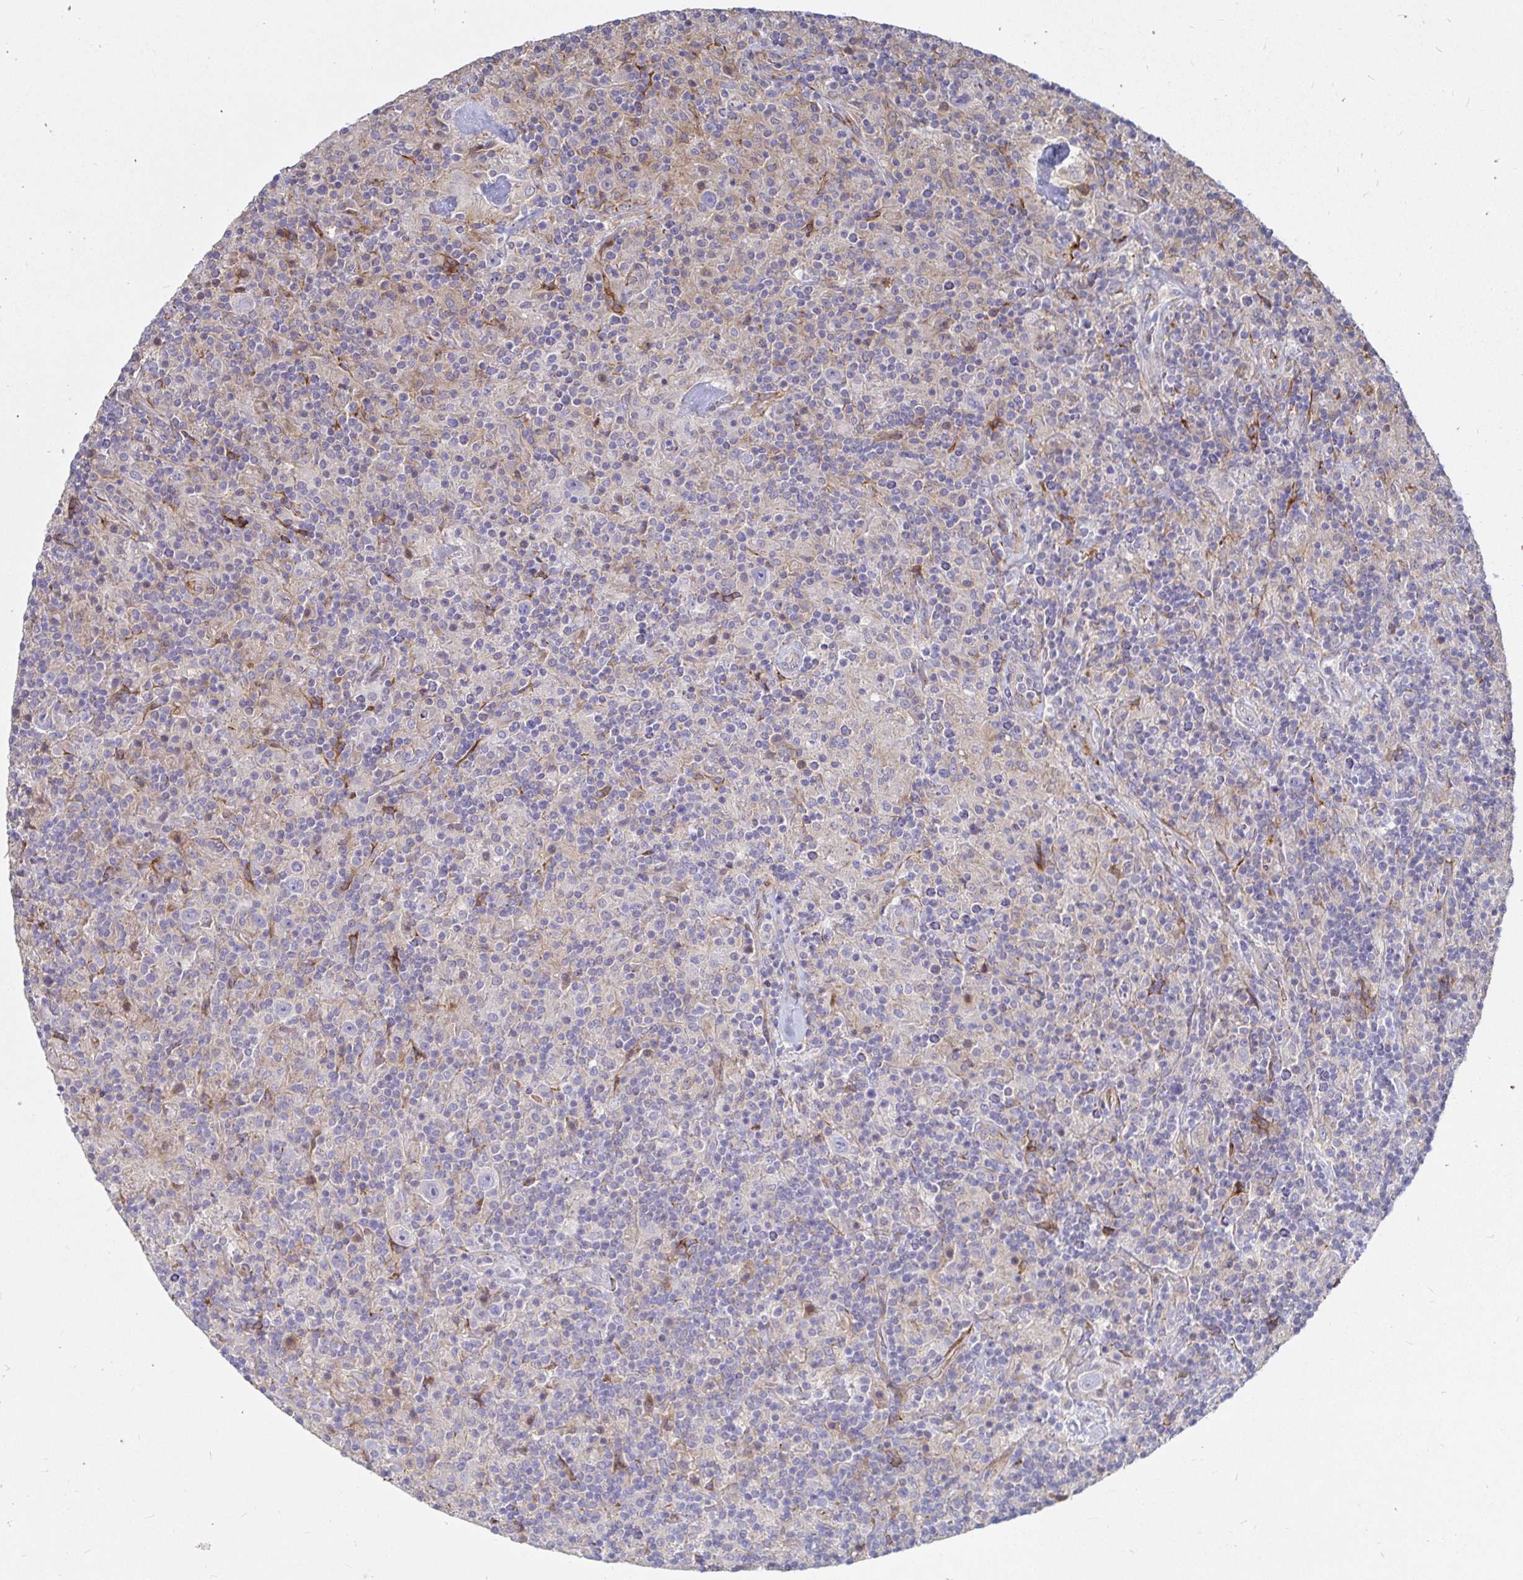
{"staining": {"intensity": "negative", "quantity": "none", "location": "none"}, "tissue": "lymphoma", "cell_type": "Tumor cells", "image_type": "cancer", "snomed": [{"axis": "morphology", "description": "Hodgkin's disease, NOS"}, {"axis": "topography", "description": "Lymph node"}], "caption": "This is an immunohistochemistry (IHC) image of human Hodgkin's disease. There is no expression in tumor cells.", "gene": "KCTD19", "patient": {"sex": "male", "age": 70}}